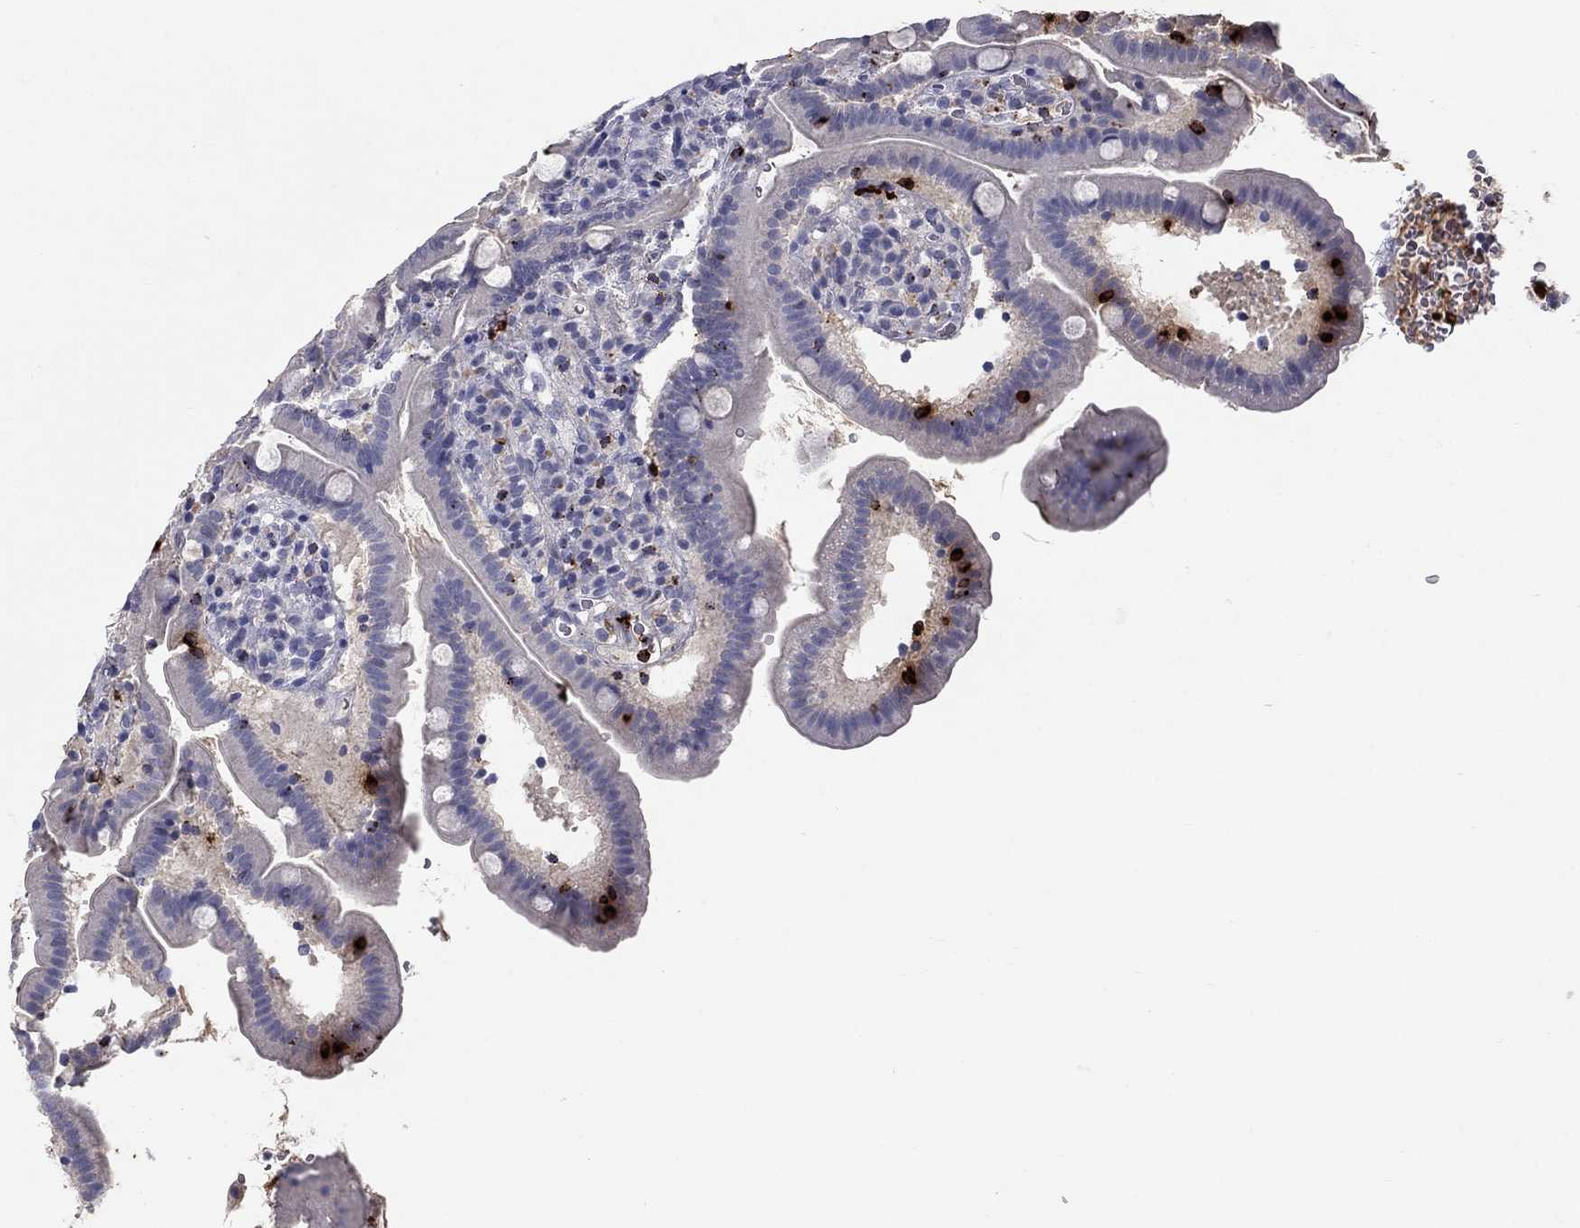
{"staining": {"intensity": "negative", "quantity": "none", "location": "none"}, "tissue": "duodenum", "cell_type": "Glandular cells", "image_type": "normal", "snomed": [{"axis": "morphology", "description": "Normal tissue, NOS"}, {"axis": "topography", "description": "Duodenum"}], "caption": "A high-resolution micrograph shows IHC staining of unremarkable duodenum, which demonstrates no significant staining in glandular cells. (DAB (3,3'-diaminobenzidine) IHC, high magnification).", "gene": "GZMA", "patient": {"sex": "female", "age": 67}}